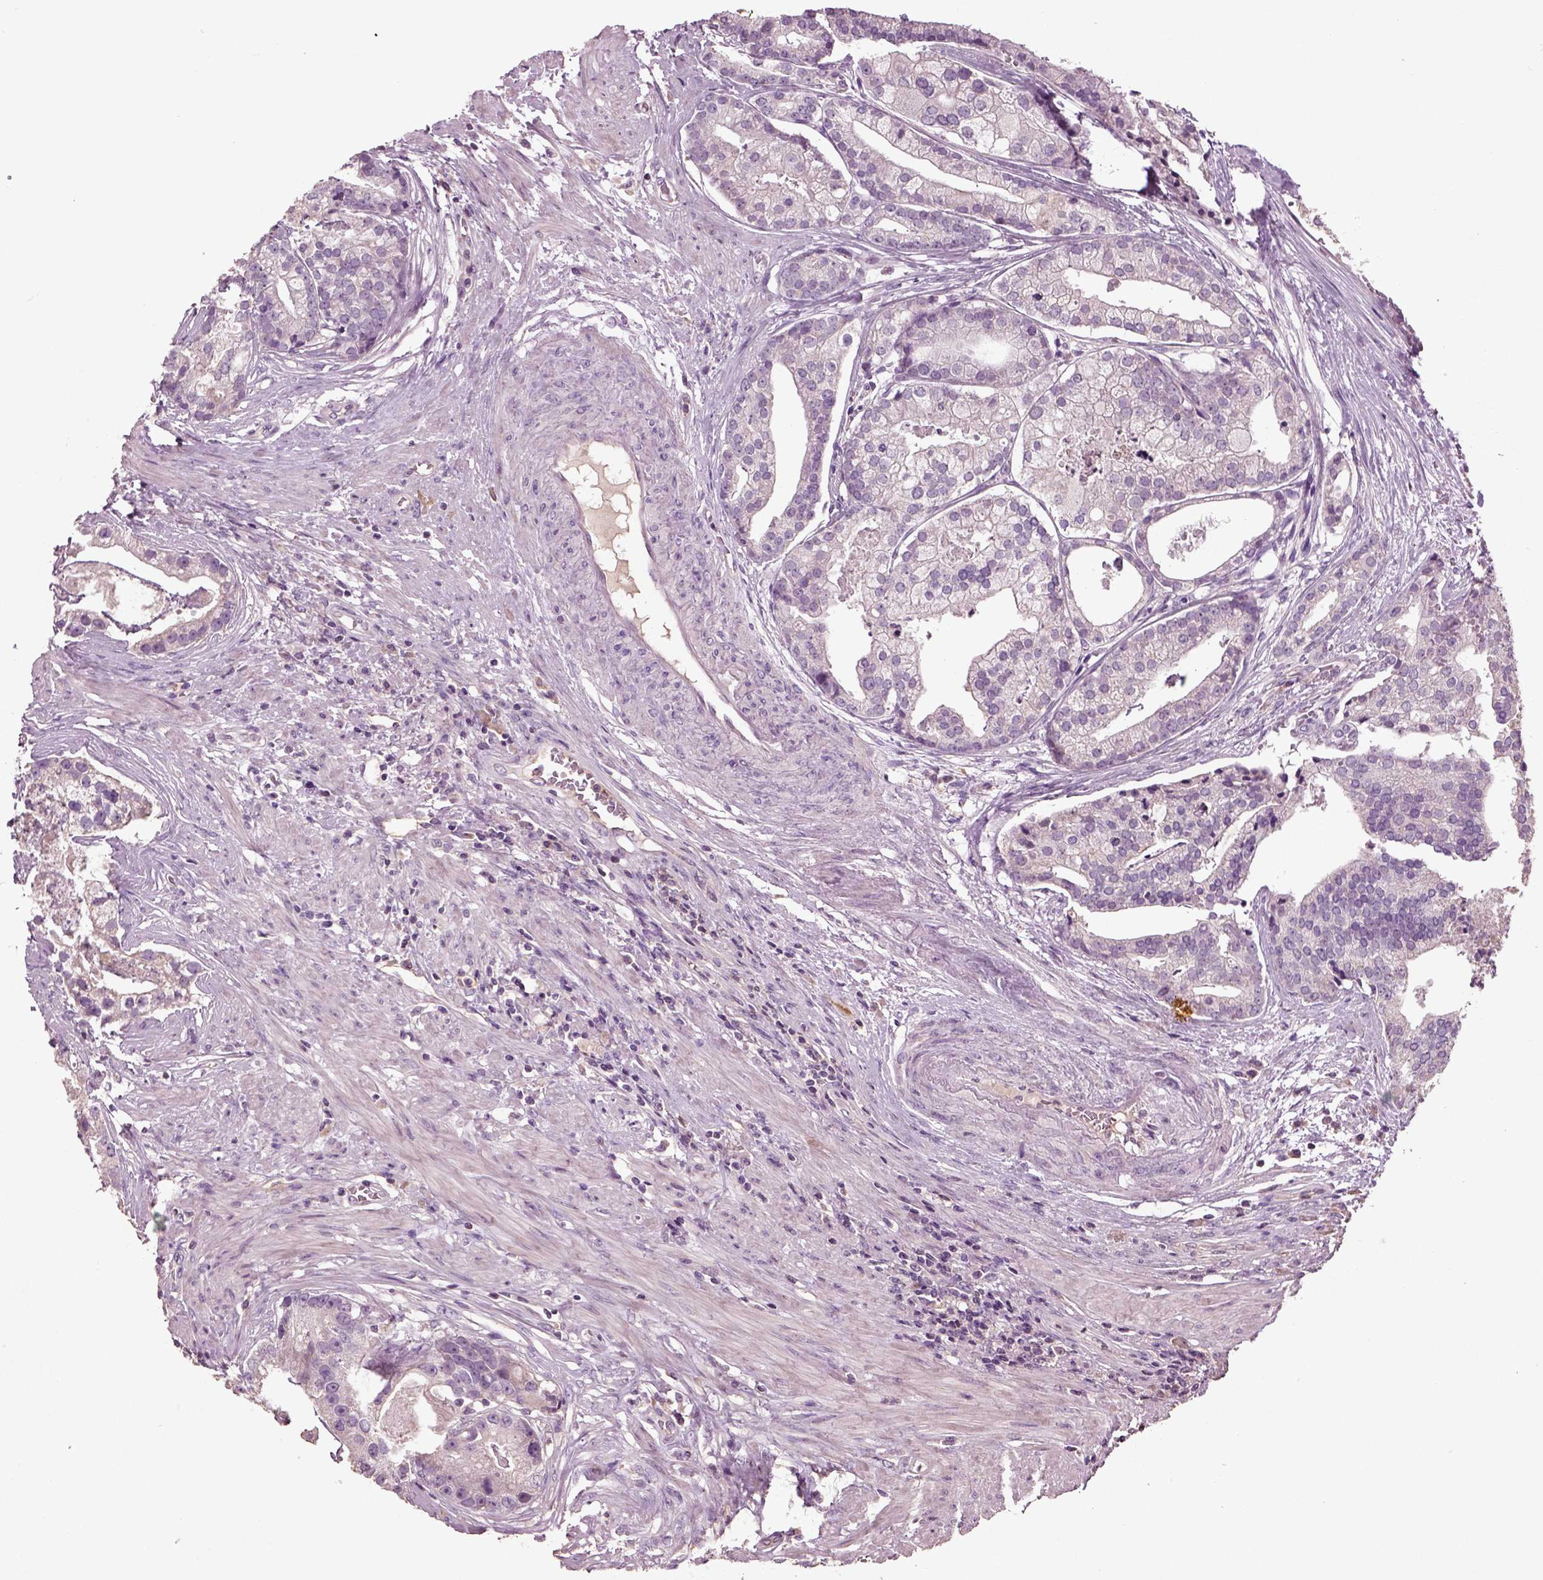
{"staining": {"intensity": "negative", "quantity": "none", "location": "none"}, "tissue": "prostate cancer", "cell_type": "Tumor cells", "image_type": "cancer", "snomed": [{"axis": "morphology", "description": "Adenocarcinoma, NOS"}, {"axis": "topography", "description": "Prostate and seminal vesicle, NOS"}, {"axis": "topography", "description": "Prostate"}], "caption": "This micrograph is of prostate cancer (adenocarcinoma) stained with immunohistochemistry (IHC) to label a protein in brown with the nuclei are counter-stained blue. There is no expression in tumor cells.", "gene": "DEFB118", "patient": {"sex": "male", "age": 44}}